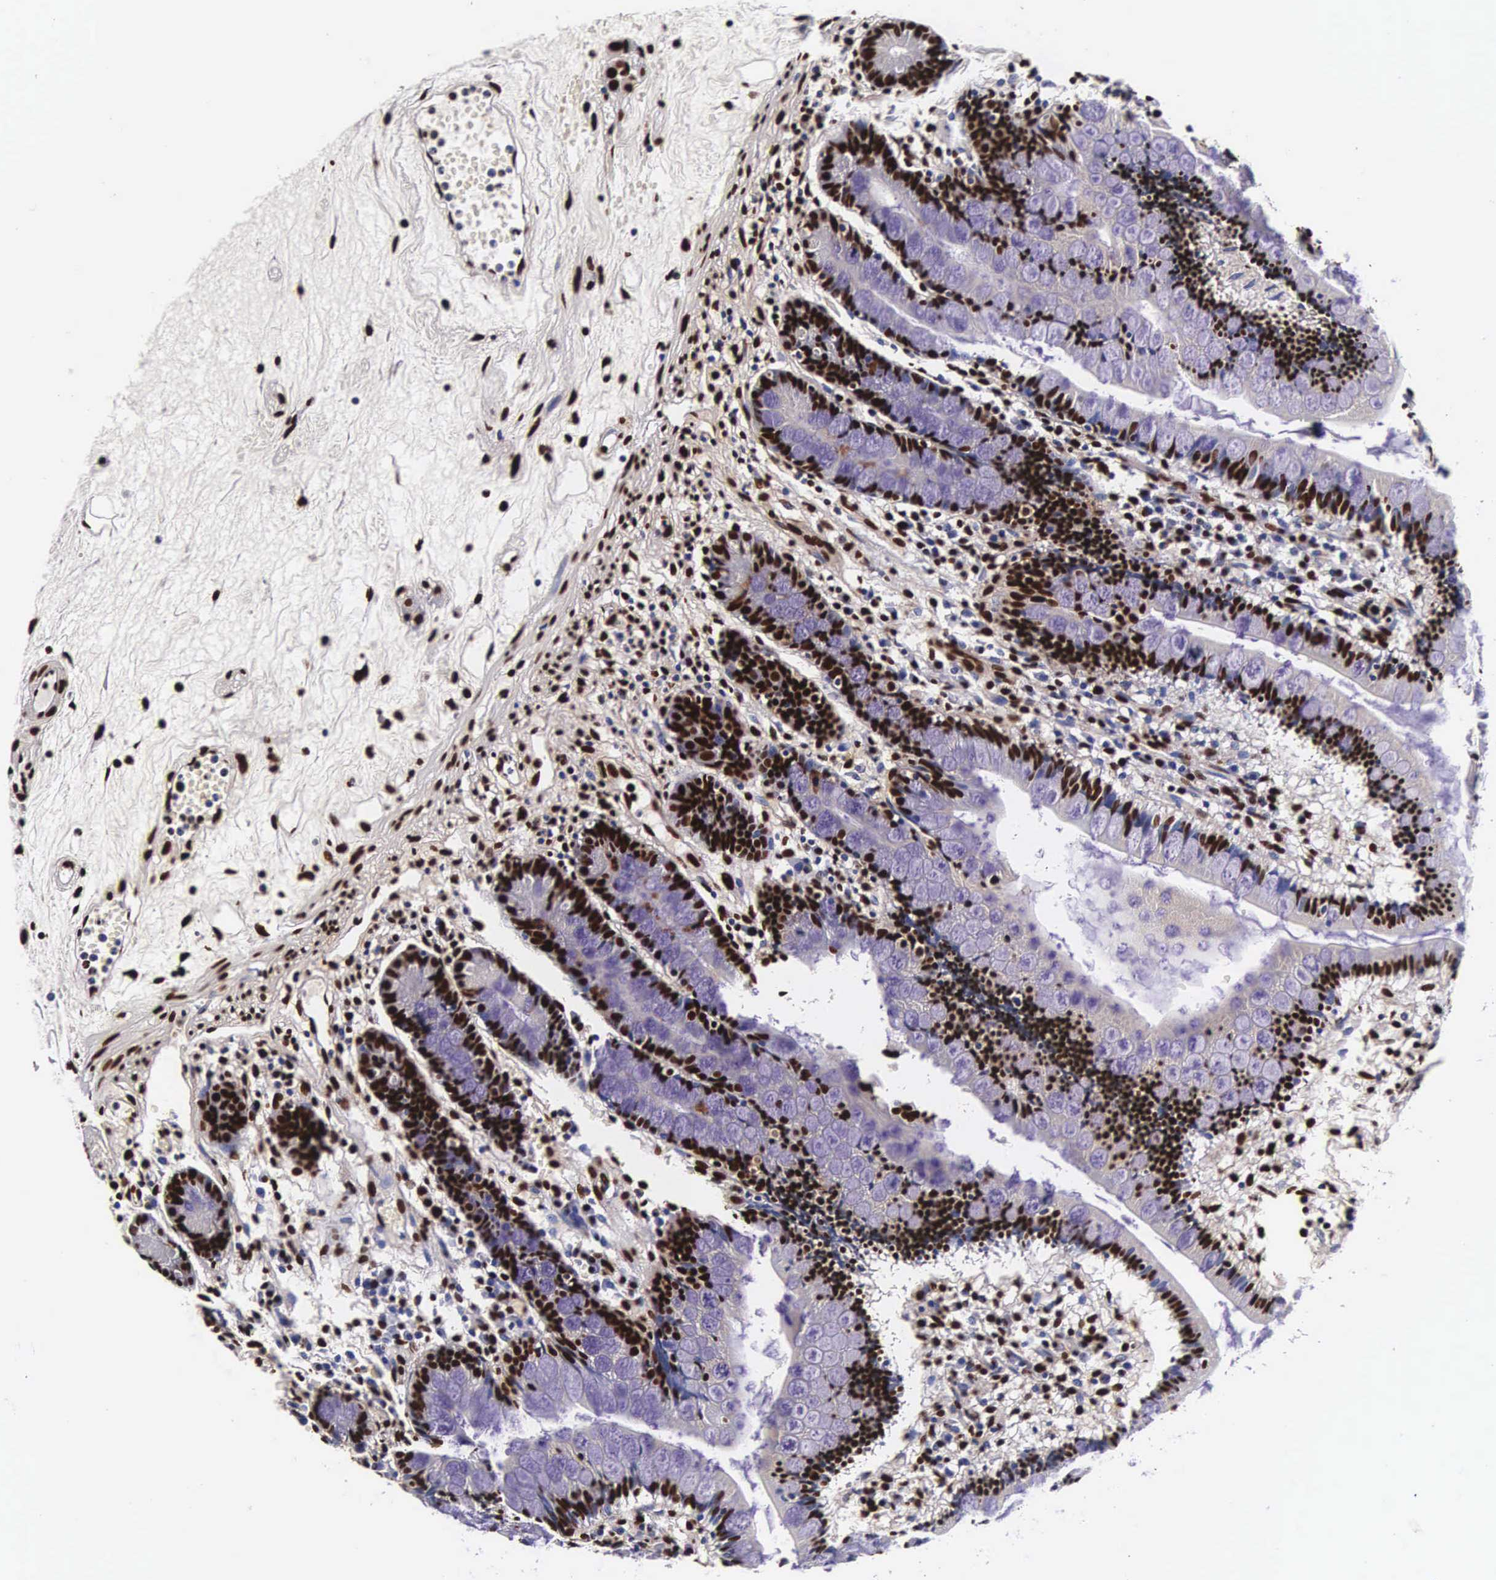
{"staining": {"intensity": "strong", "quantity": ">75%", "location": "nuclear"}, "tissue": "small intestine", "cell_type": "Glandular cells", "image_type": "normal", "snomed": [{"axis": "morphology", "description": "Normal tissue, NOS"}, {"axis": "topography", "description": "Small intestine"}], "caption": "DAB immunohistochemical staining of unremarkable small intestine displays strong nuclear protein staining in approximately >75% of glandular cells.", "gene": "BCL2L2", "patient": {"sex": "female", "age": 51}}